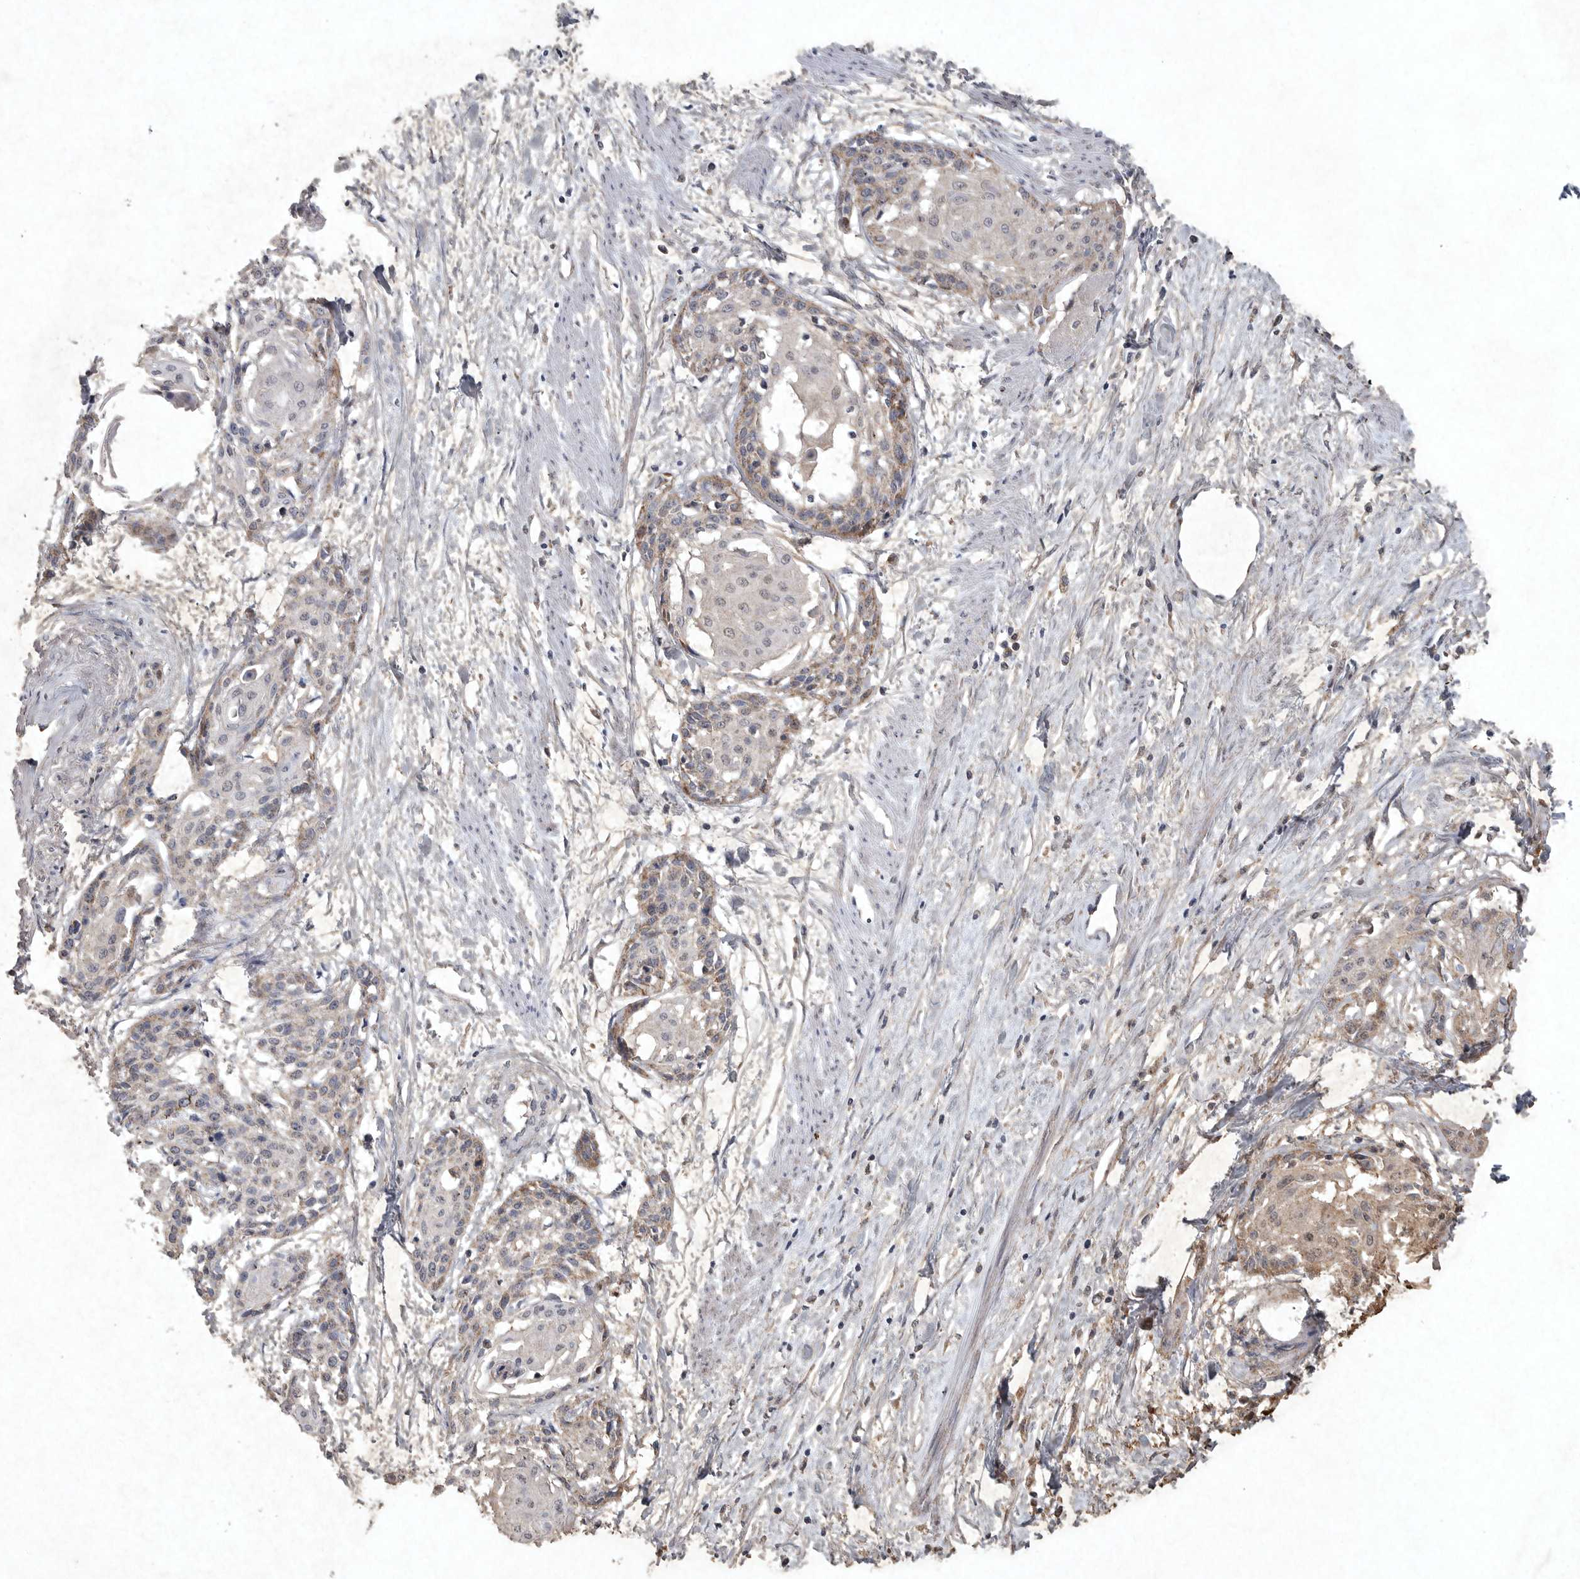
{"staining": {"intensity": "negative", "quantity": "none", "location": "none"}, "tissue": "cervical cancer", "cell_type": "Tumor cells", "image_type": "cancer", "snomed": [{"axis": "morphology", "description": "Squamous cell carcinoma, NOS"}, {"axis": "topography", "description": "Cervix"}], "caption": "Image shows no protein positivity in tumor cells of squamous cell carcinoma (cervical) tissue. (DAB (3,3'-diaminobenzidine) IHC visualized using brightfield microscopy, high magnification).", "gene": "DDR1", "patient": {"sex": "female", "age": 57}}